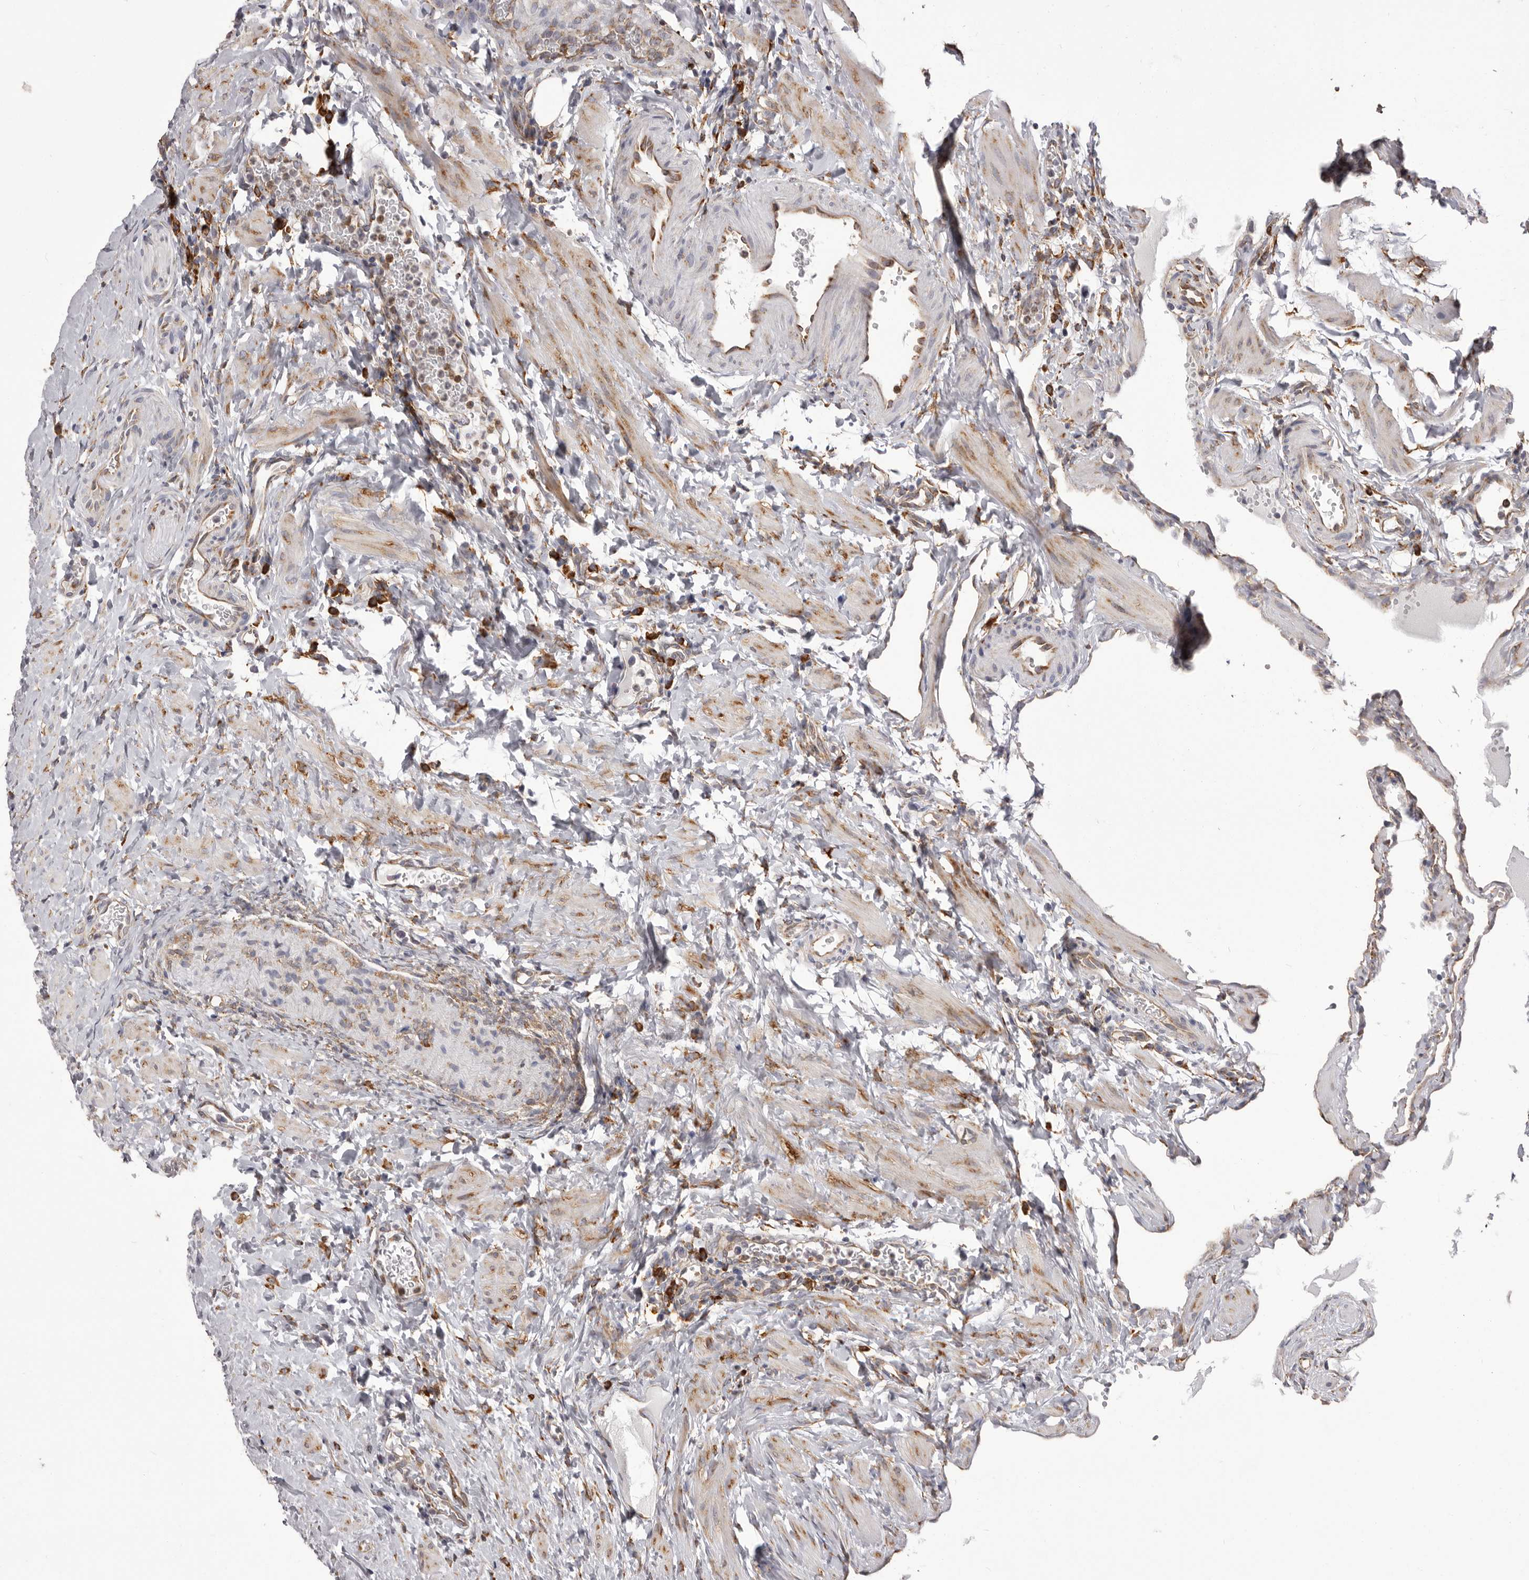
{"staining": {"intensity": "moderate", "quantity": ">75%", "location": "cytoplasmic/membranous"}, "tissue": "ovary", "cell_type": "Follicle cells", "image_type": "normal", "snomed": [{"axis": "morphology", "description": "Normal tissue, NOS"}, {"axis": "morphology", "description": "Cyst, NOS"}, {"axis": "topography", "description": "Ovary"}], "caption": "The immunohistochemical stain shows moderate cytoplasmic/membranous expression in follicle cells of benign ovary. (Stains: DAB (3,3'-diaminobenzidine) in brown, nuclei in blue, Microscopy: brightfield microscopy at high magnification).", "gene": "QRSL1", "patient": {"sex": "female", "age": 33}}